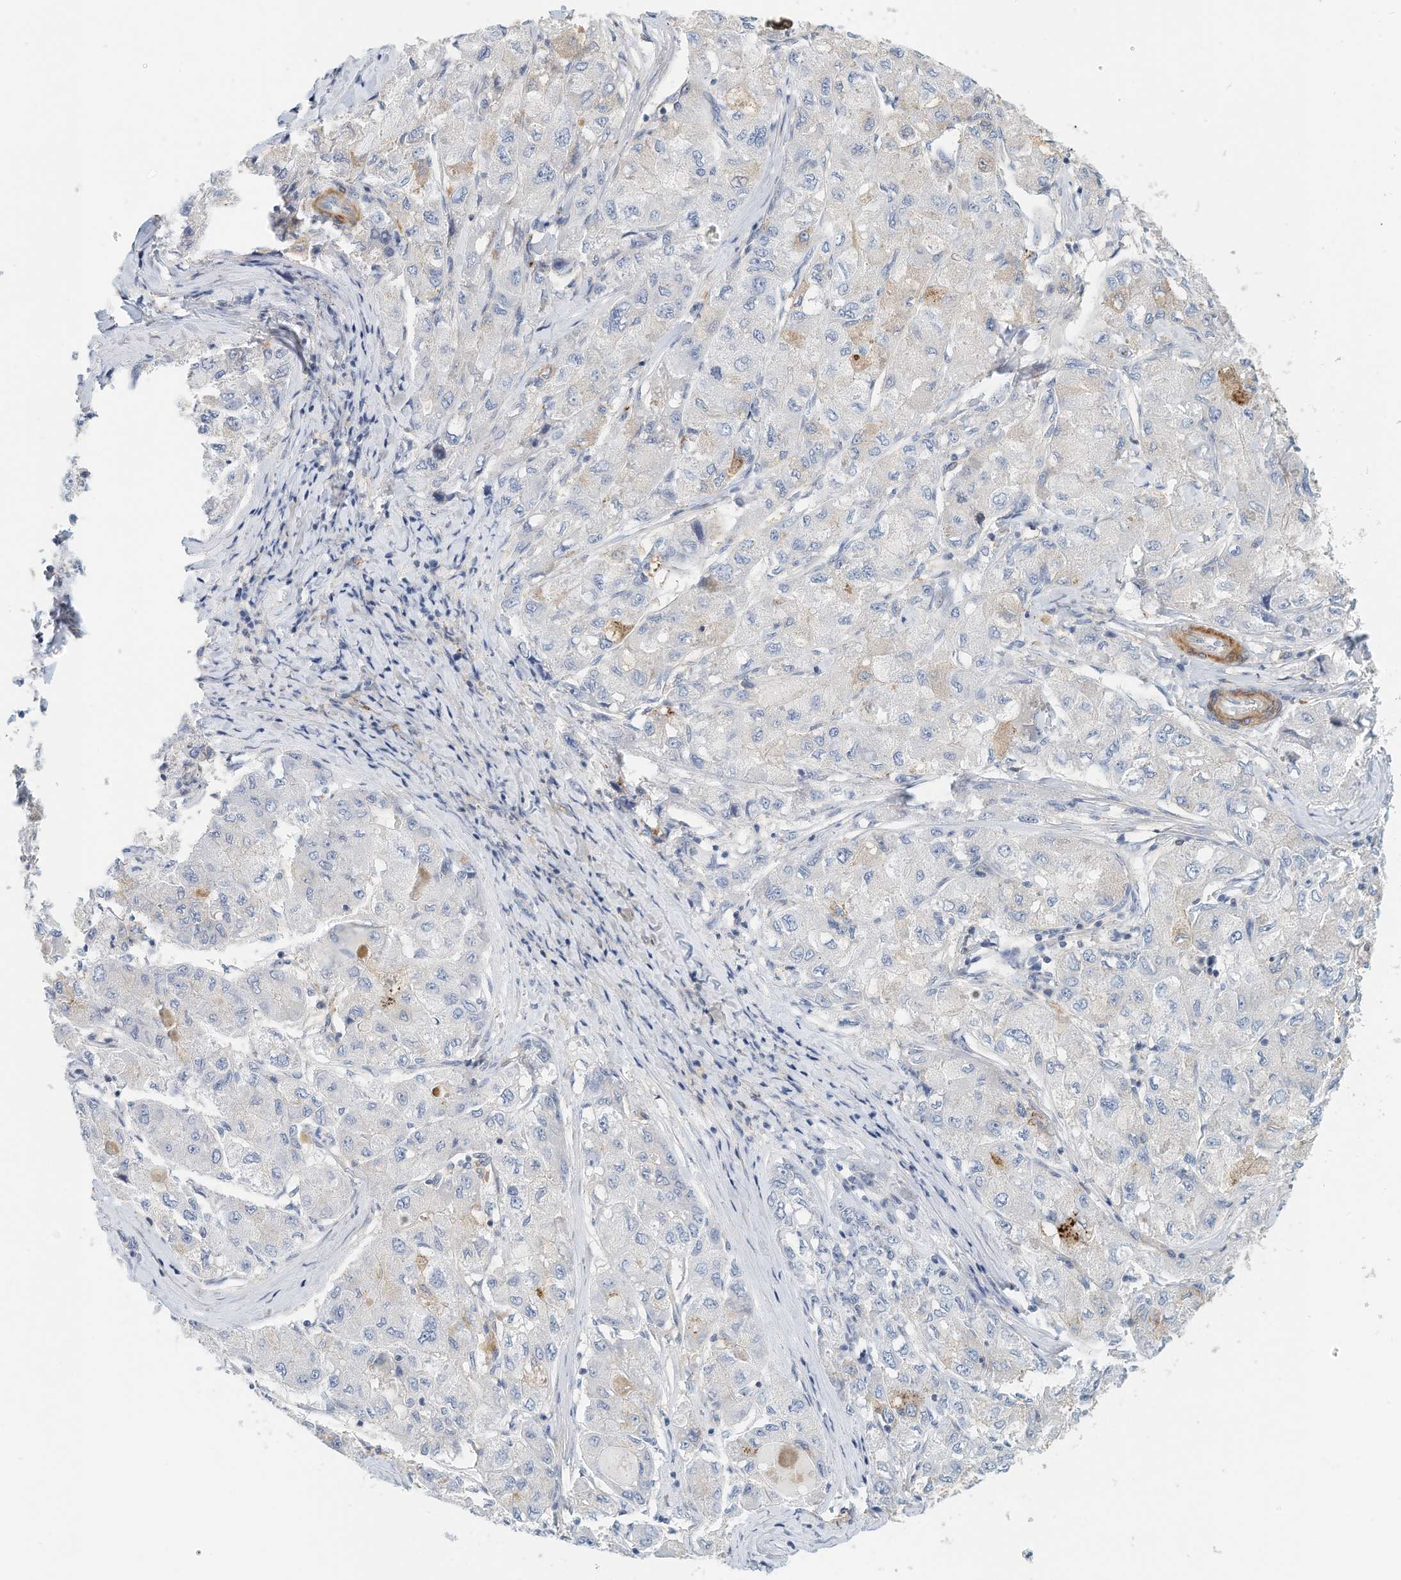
{"staining": {"intensity": "negative", "quantity": "none", "location": "none"}, "tissue": "liver cancer", "cell_type": "Tumor cells", "image_type": "cancer", "snomed": [{"axis": "morphology", "description": "Carcinoma, Hepatocellular, NOS"}, {"axis": "topography", "description": "Liver"}], "caption": "The micrograph demonstrates no significant positivity in tumor cells of liver cancer. The staining was performed using DAB to visualize the protein expression in brown, while the nuclei were stained in blue with hematoxylin (Magnification: 20x).", "gene": "MICAL1", "patient": {"sex": "male", "age": 80}}